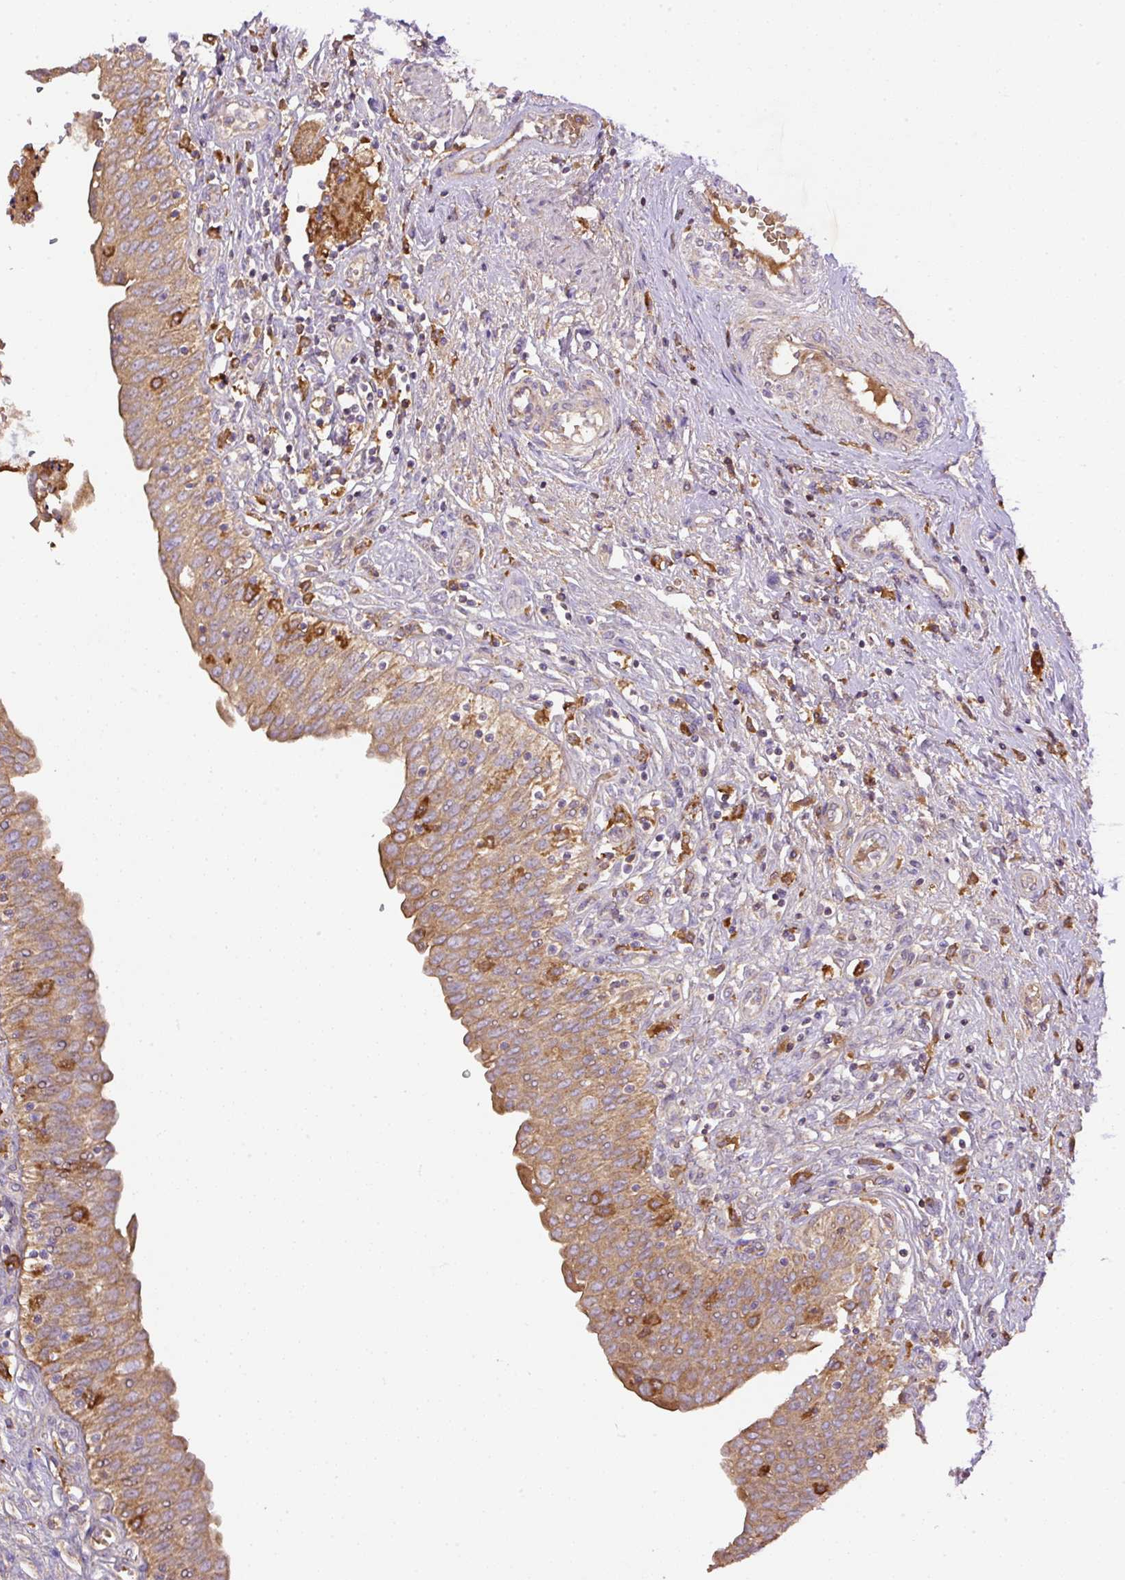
{"staining": {"intensity": "moderate", "quantity": ">75%", "location": "cytoplasmic/membranous"}, "tissue": "urinary bladder", "cell_type": "Urothelial cells", "image_type": "normal", "snomed": [{"axis": "morphology", "description": "Normal tissue, NOS"}, {"axis": "topography", "description": "Urinary bladder"}], "caption": "A brown stain highlights moderate cytoplasmic/membranous positivity of a protein in urothelial cells of benign human urinary bladder.", "gene": "DAPK1", "patient": {"sex": "male", "age": 71}}